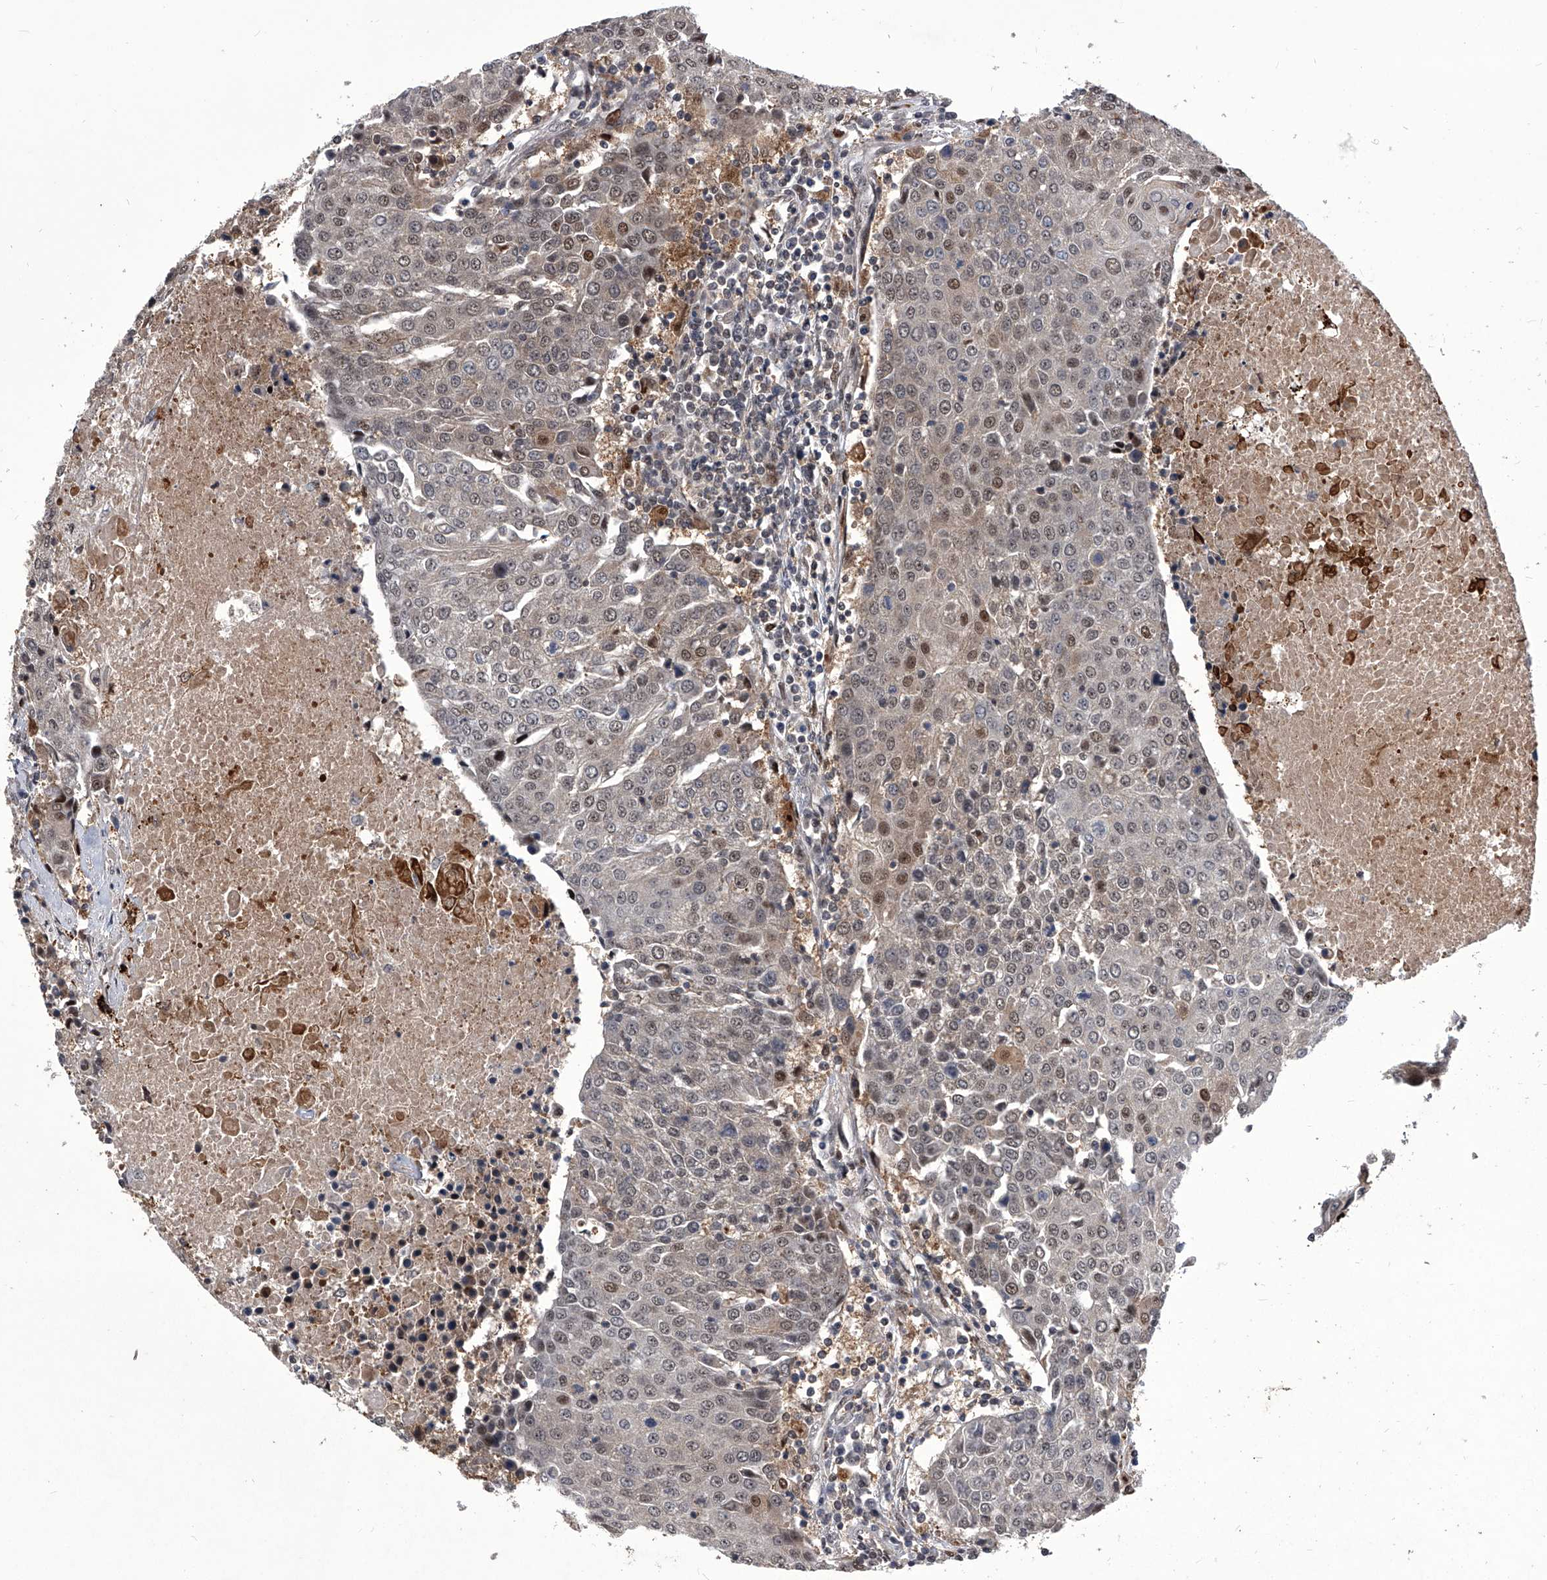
{"staining": {"intensity": "weak", "quantity": "<25%", "location": "nuclear"}, "tissue": "urothelial cancer", "cell_type": "Tumor cells", "image_type": "cancer", "snomed": [{"axis": "morphology", "description": "Urothelial carcinoma, High grade"}, {"axis": "topography", "description": "Urinary bladder"}], "caption": "A photomicrograph of human urothelial cancer is negative for staining in tumor cells.", "gene": "CMTR1", "patient": {"sex": "female", "age": 85}}